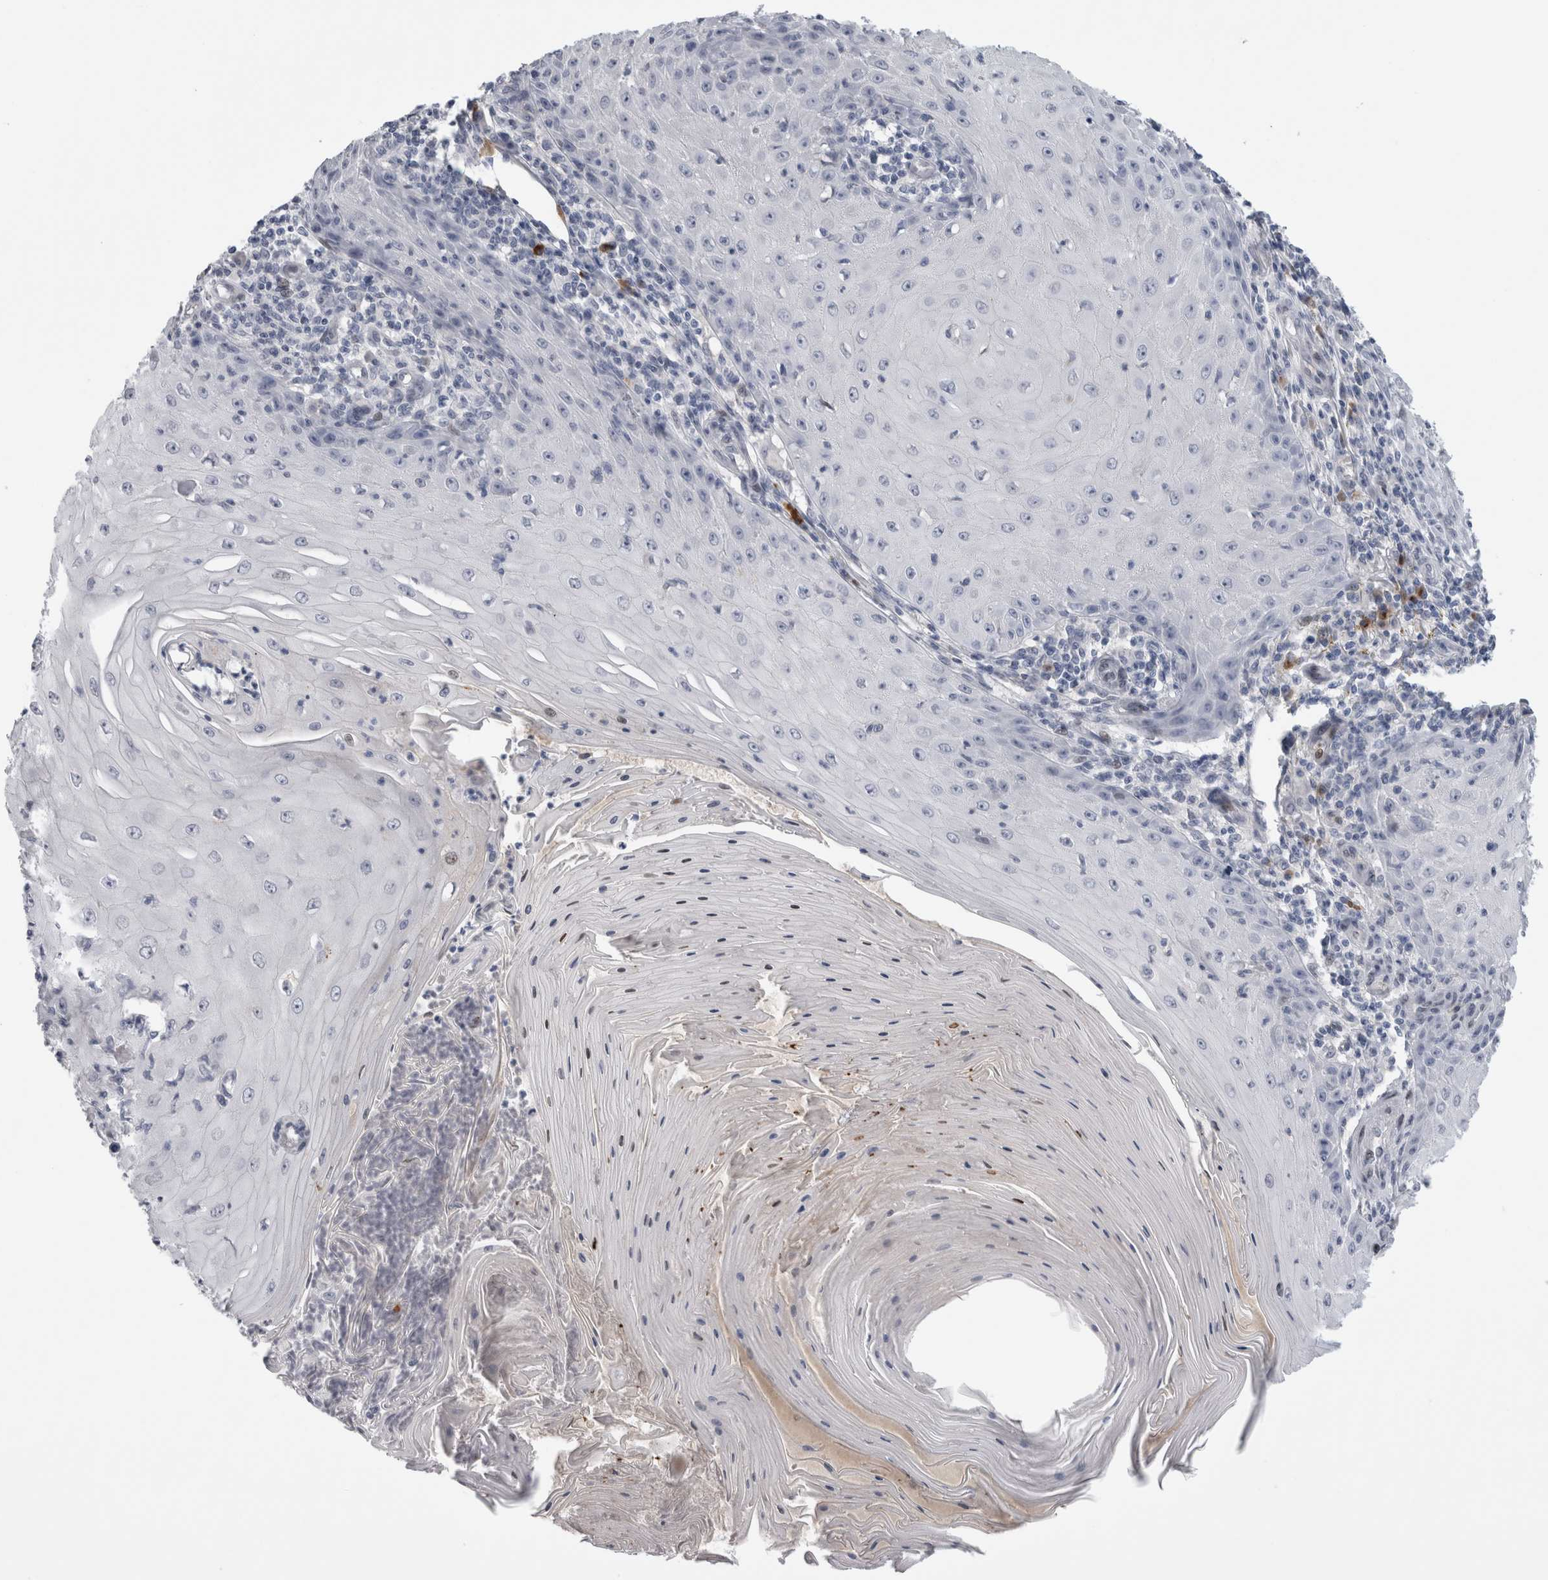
{"staining": {"intensity": "negative", "quantity": "none", "location": "none"}, "tissue": "skin cancer", "cell_type": "Tumor cells", "image_type": "cancer", "snomed": [{"axis": "morphology", "description": "Squamous cell carcinoma, NOS"}, {"axis": "topography", "description": "Skin"}], "caption": "Image shows no significant protein staining in tumor cells of squamous cell carcinoma (skin).", "gene": "DMTN", "patient": {"sex": "female", "age": 73}}